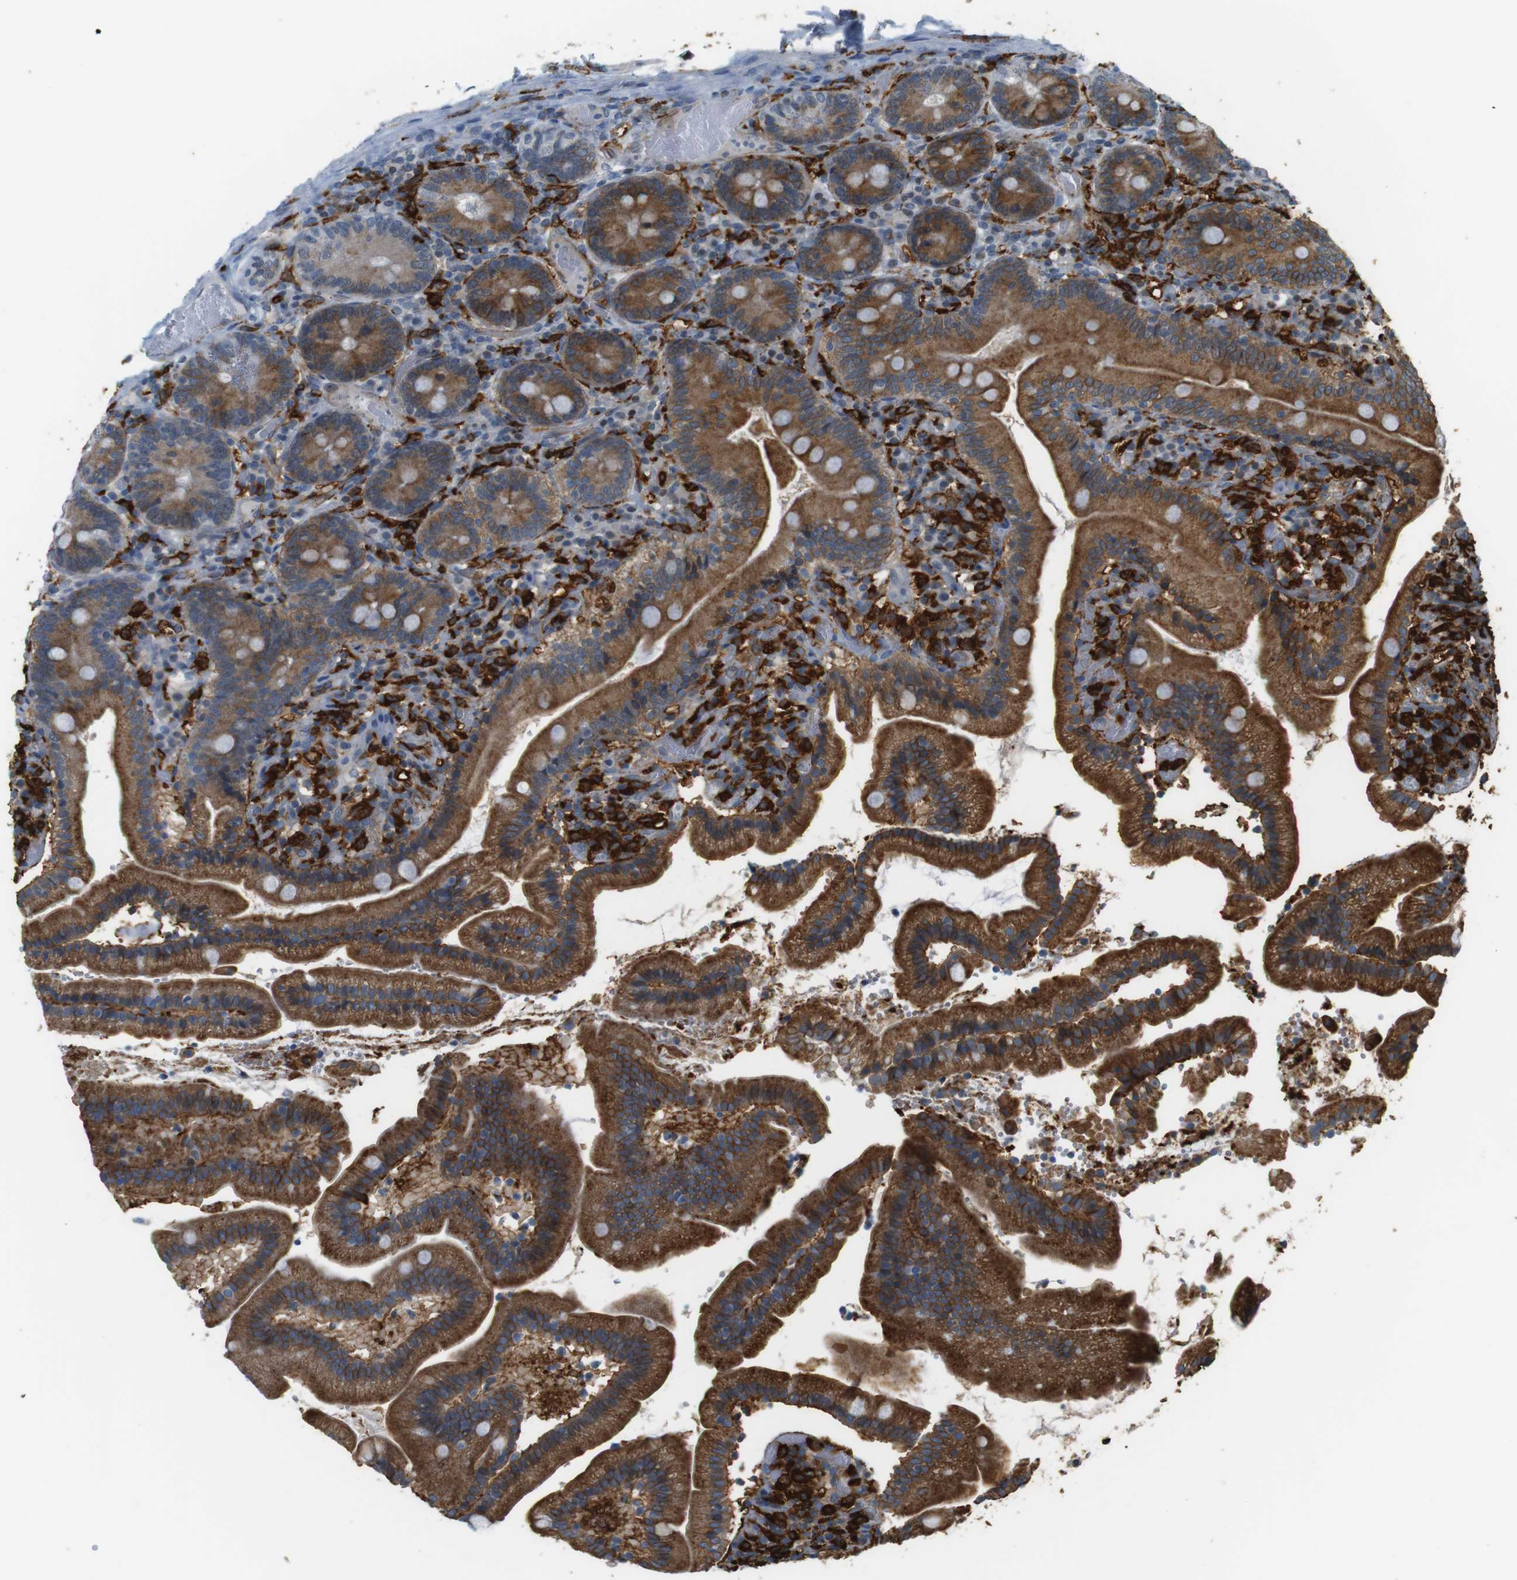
{"staining": {"intensity": "moderate", "quantity": ">75%", "location": "cytoplasmic/membranous"}, "tissue": "duodenum", "cell_type": "Glandular cells", "image_type": "normal", "snomed": [{"axis": "morphology", "description": "Normal tissue, NOS"}, {"axis": "topography", "description": "Duodenum"}], "caption": "Brown immunohistochemical staining in normal human duodenum reveals moderate cytoplasmic/membranous expression in about >75% of glandular cells. (DAB (3,3'-diaminobenzidine) IHC with brightfield microscopy, high magnification).", "gene": "HLA", "patient": {"sex": "male", "age": 66}}